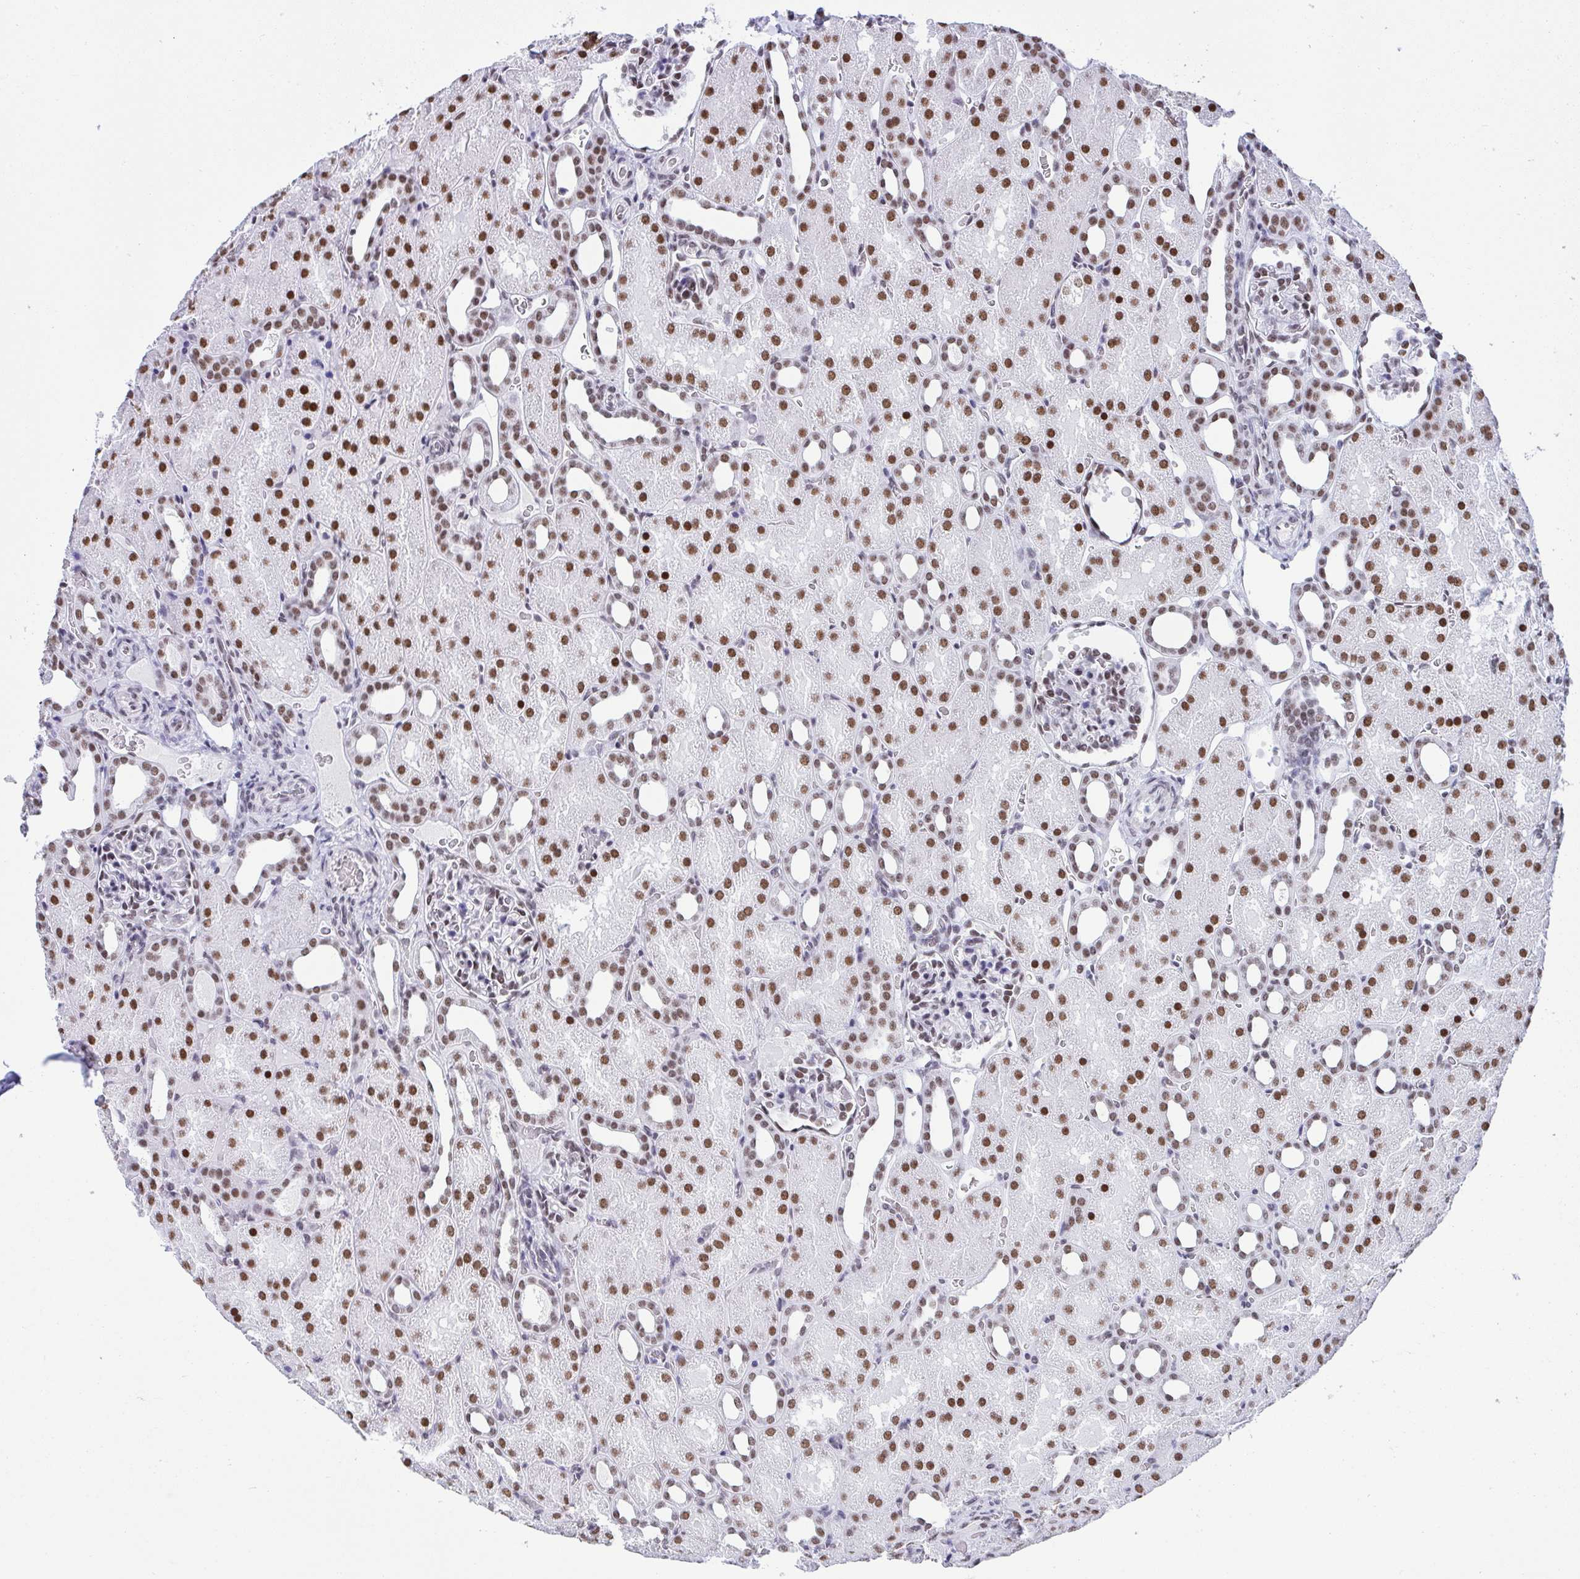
{"staining": {"intensity": "moderate", "quantity": "<25%", "location": "nuclear"}, "tissue": "kidney", "cell_type": "Cells in glomeruli", "image_type": "normal", "snomed": [{"axis": "morphology", "description": "Normal tissue, NOS"}, {"axis": "topography", "description": "Kidney"}], "caption": "Moderate nuclear positivity is seen in approximately <25% of cells in glomeruli in normal kidney. The staining is performed using DAB brown chromogen to label protein expression. The nuclei are counter-stained blue using hematoxylin.", "gene": "DDX52", "patient": {"sex": "male", "age": 2}}